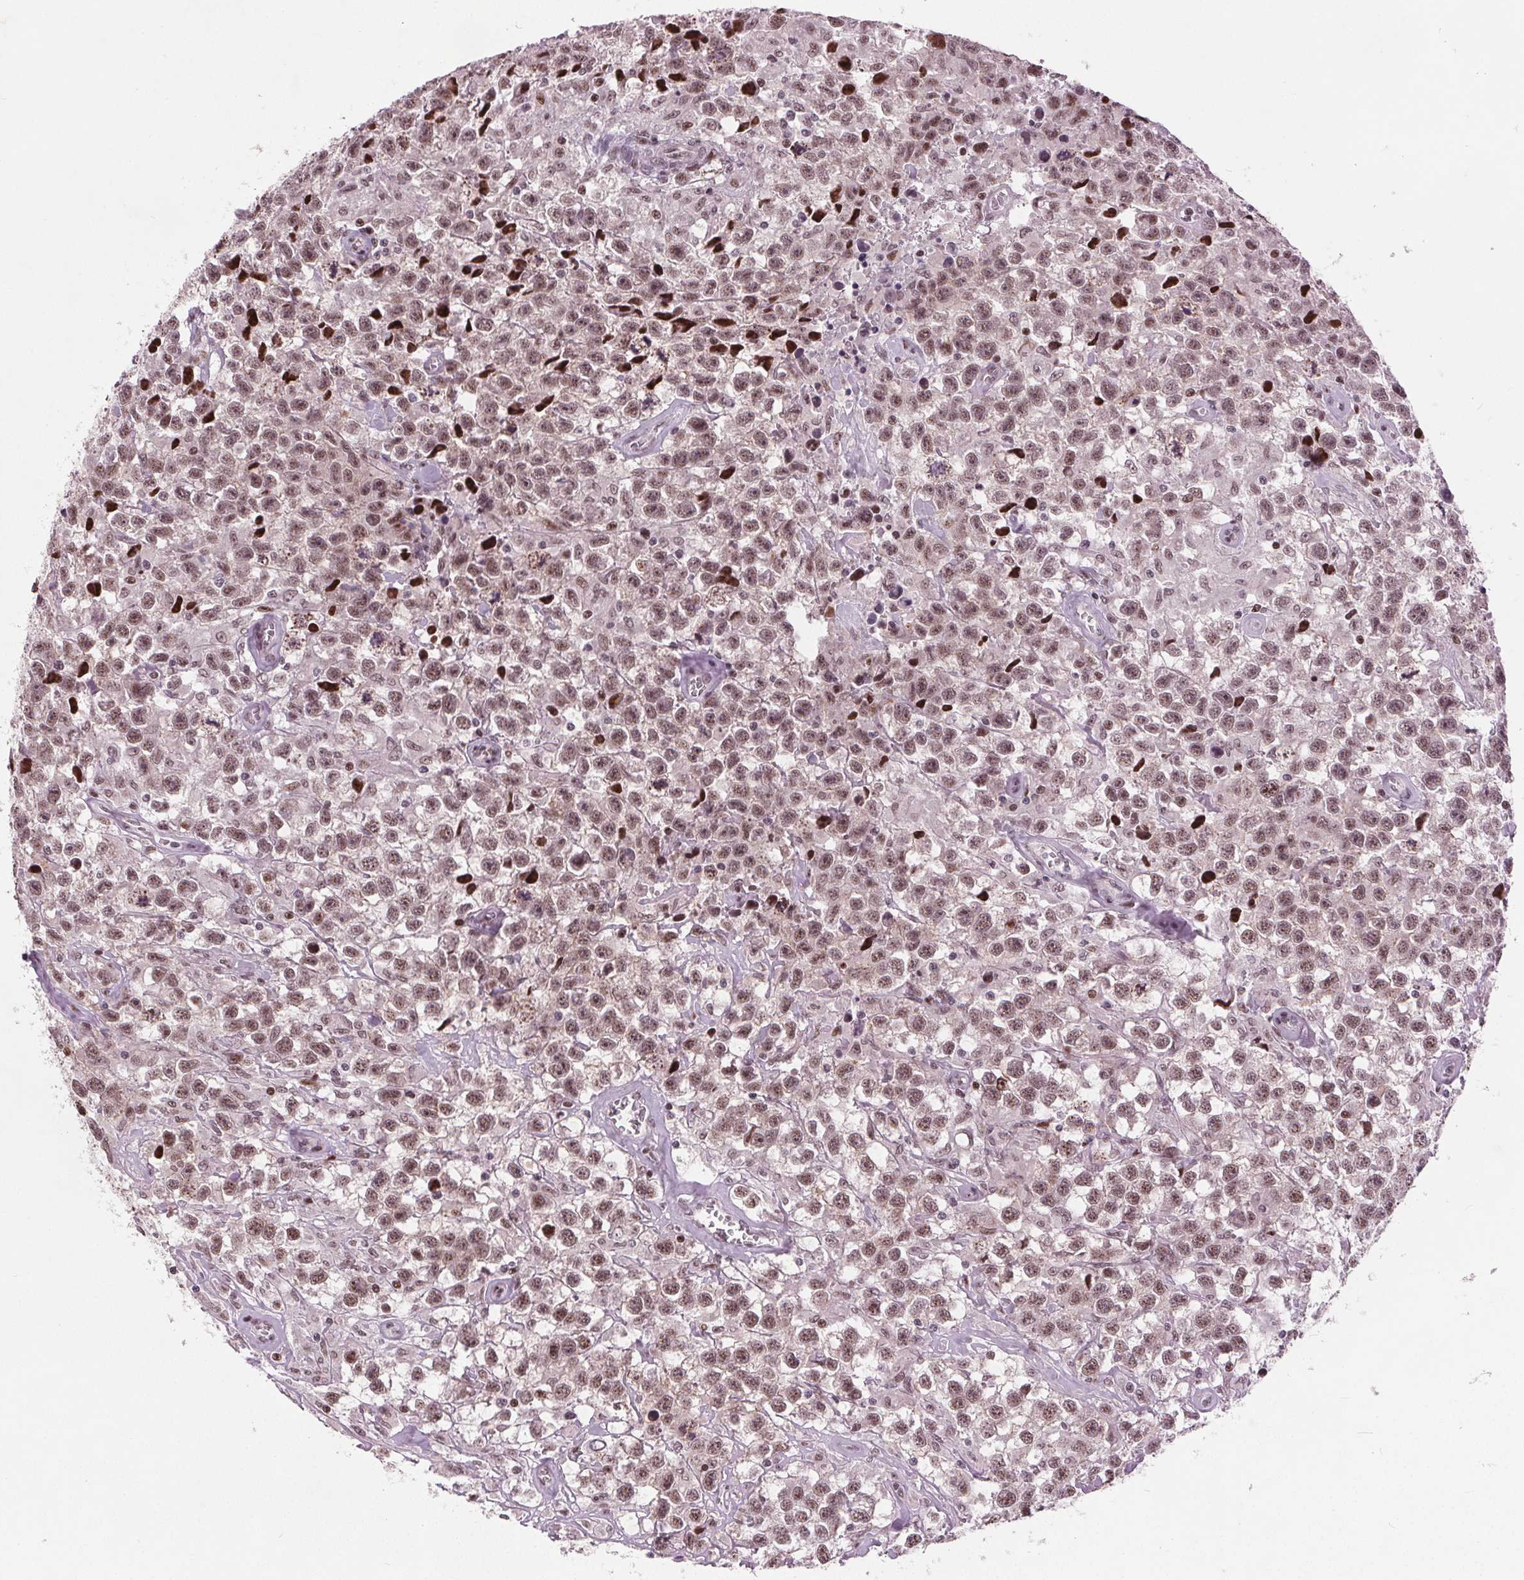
{"staining": {"intensity": "moderate", "quantity": ">75%", "location": "nuclear"}, "tissue": "testis cancer", "cell_type": "Tumor cells", "image_type": "cancer", "snomed": [{"axis": "morphology", "description": "Seminoma, NOS"}, {"axis": "topography", "description": "Testis"}], "caption": "Testis cancer stained for a protein (brown) shows moderate nuclear positive positivity in about >75% of tumor cells.", "gene": "TTC34", "patient": {"sex": "male", "age": 43}}